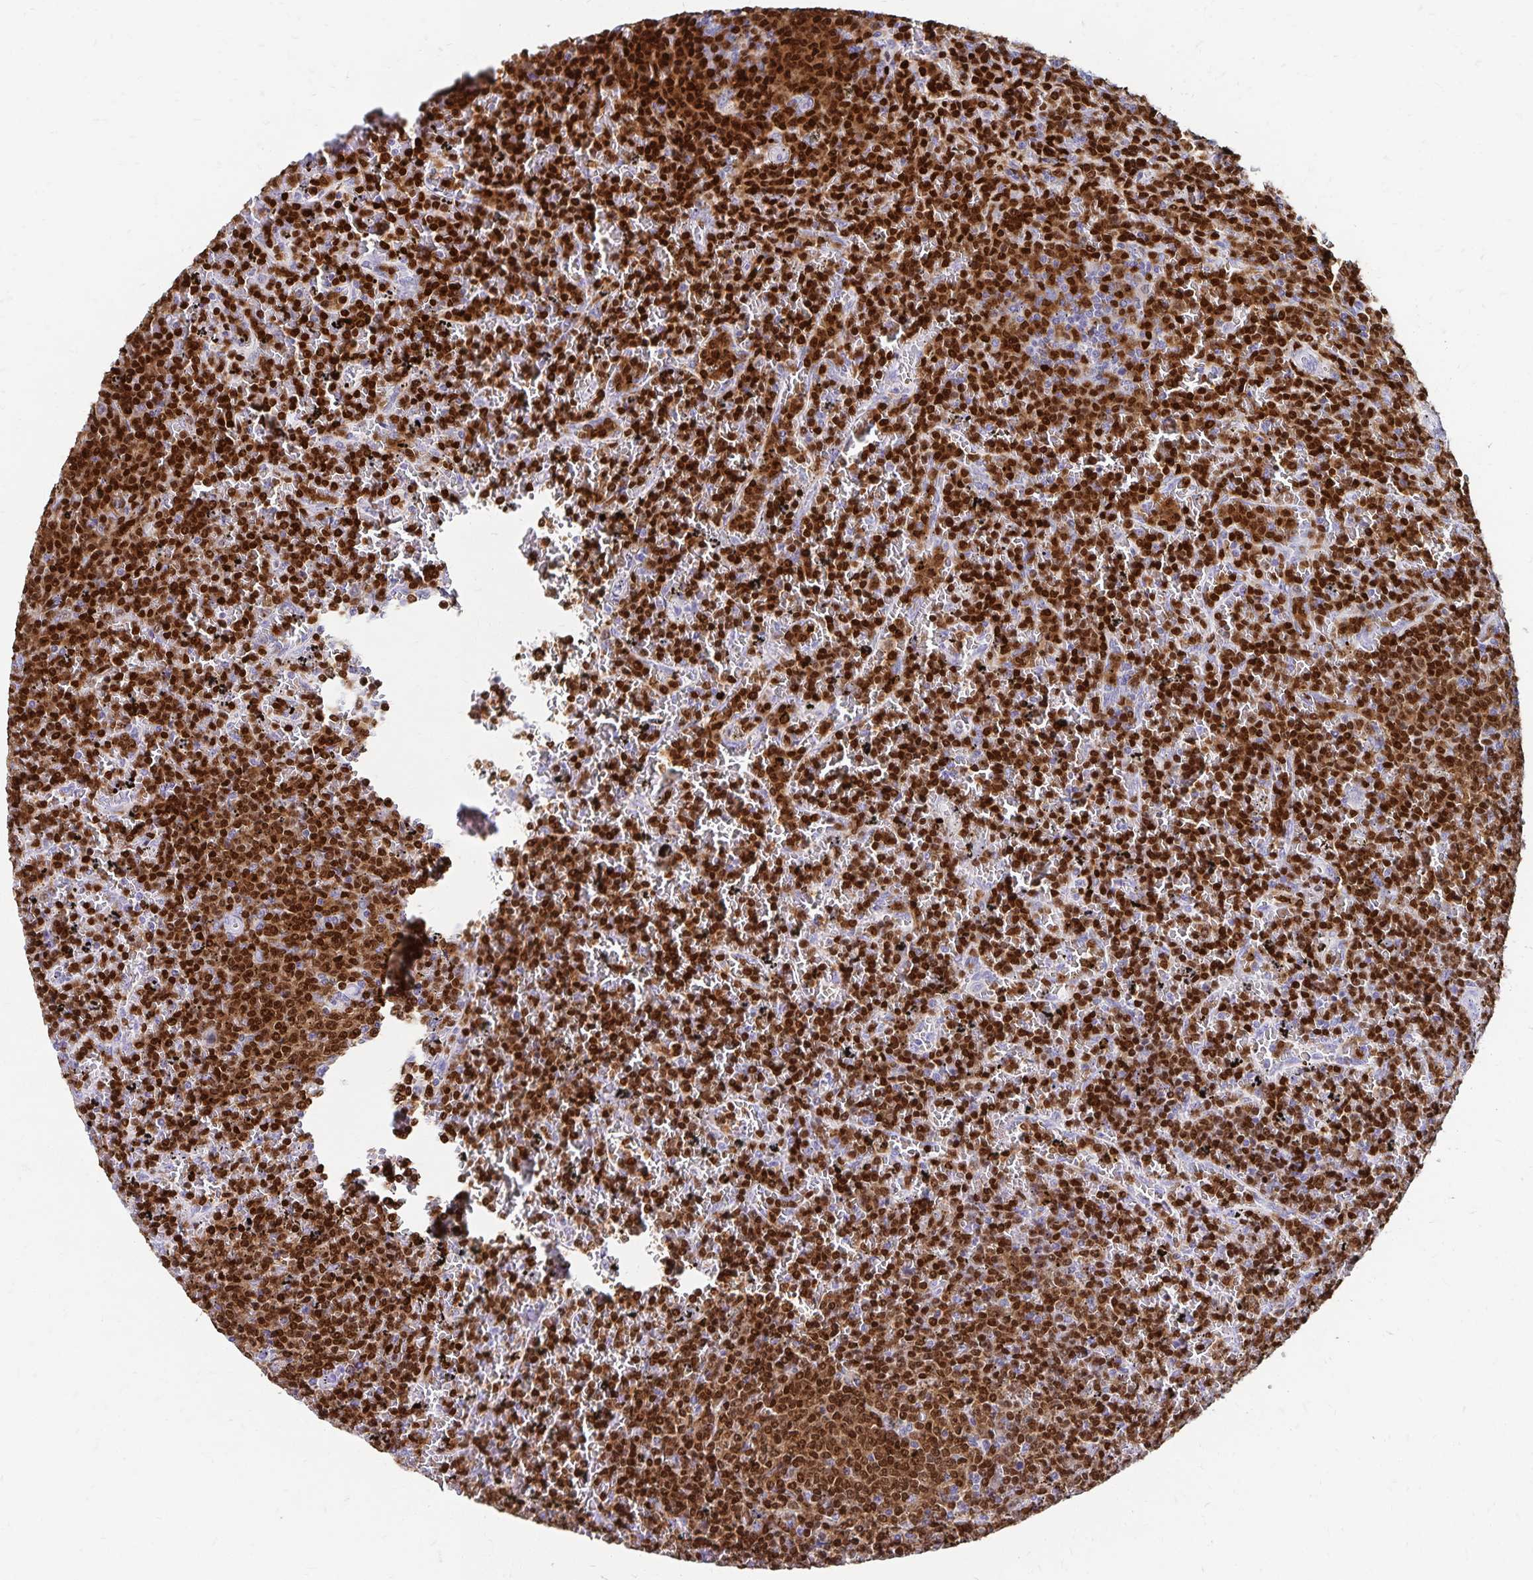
{"staining": {"intensity": "strong", "quantity": ">75%", "location": "nuclear"}, "tissue": "lymphoma", "cell_type": "Tumor cells", "image_type": "cancer", "snomed": [{"axis": "morphology", "description": "Malignant lymphoma, non-Hodgkin's type, Low grade"}, {"axis": "topography", "description": "Spleen"}], "caption": "Malignant lymphoma, non-Hodgkin's type (low-grade) stained for a protein demonstrates strong nuclear positivity in tumor cells. The protein of interest is stained brown, and the nuclei are stained in blue (DAB IHC with brightfield microscopy, high magnification).", "gene": "PAX5", "patient": {"sex": "female", "age": 77}}